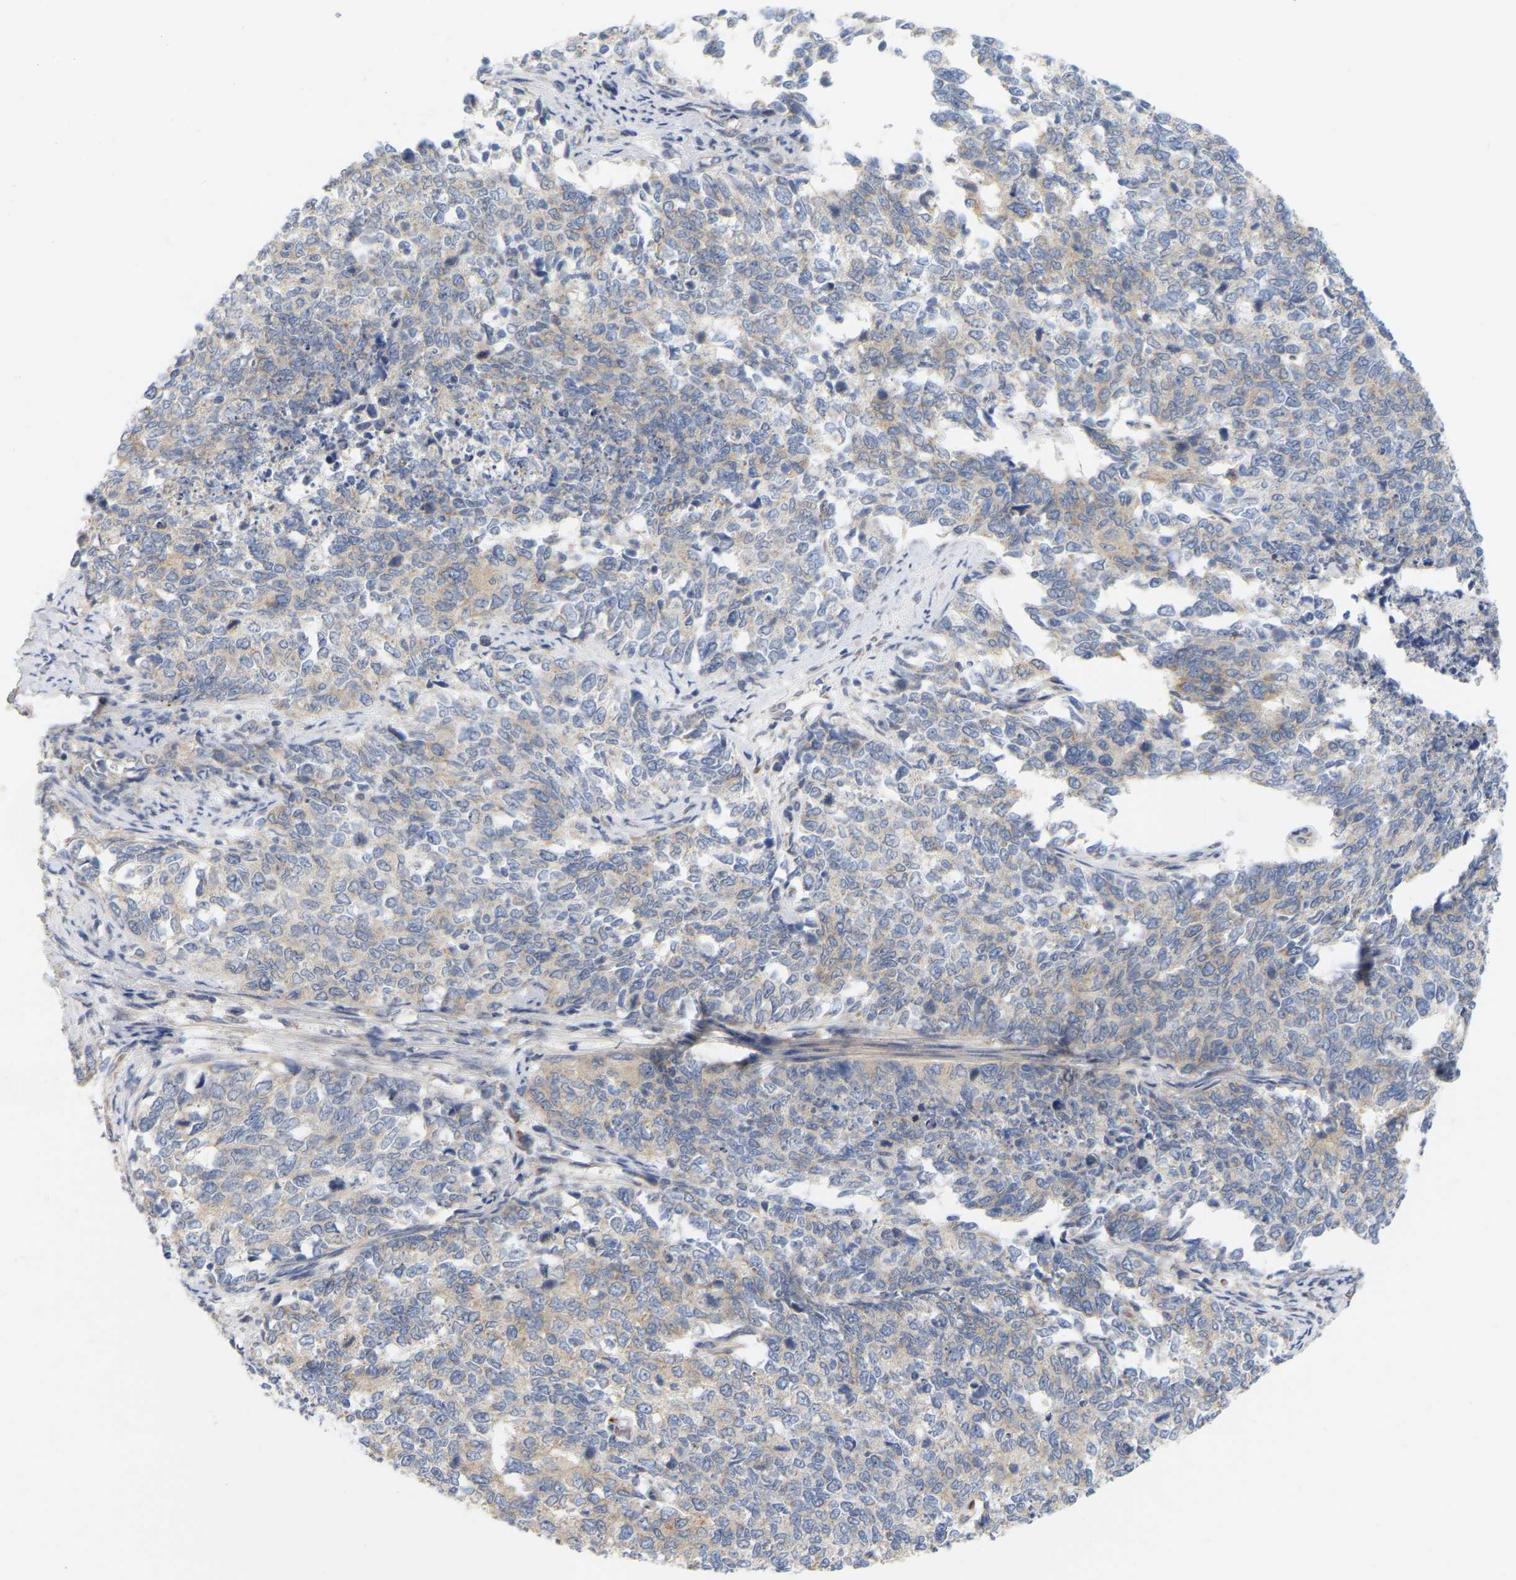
{"staining": {"intensity": "moderate", "quantity": "25%-75%", "location": "cytoplasmic/membranous"}, "tissue": "cervical cancer", "cell_type": "Tumor cells", "image_type": "cancer", "snomed": [{"axis": "morphology", "description": "Squamous cell carcinoma, NOS"}, {"axis": "topography", "description": "Cervix"}], "caption": "This micrograph shows cervical cancer stained with immunohistochemistry to label a protein in brown. The cytoplasmic/membranous of tumor cells show moderate positivity for the protein. Nuclei are counter-stained blue.", "gene": "MINDY4", "patient": {"sex": "female", "age": 63}}